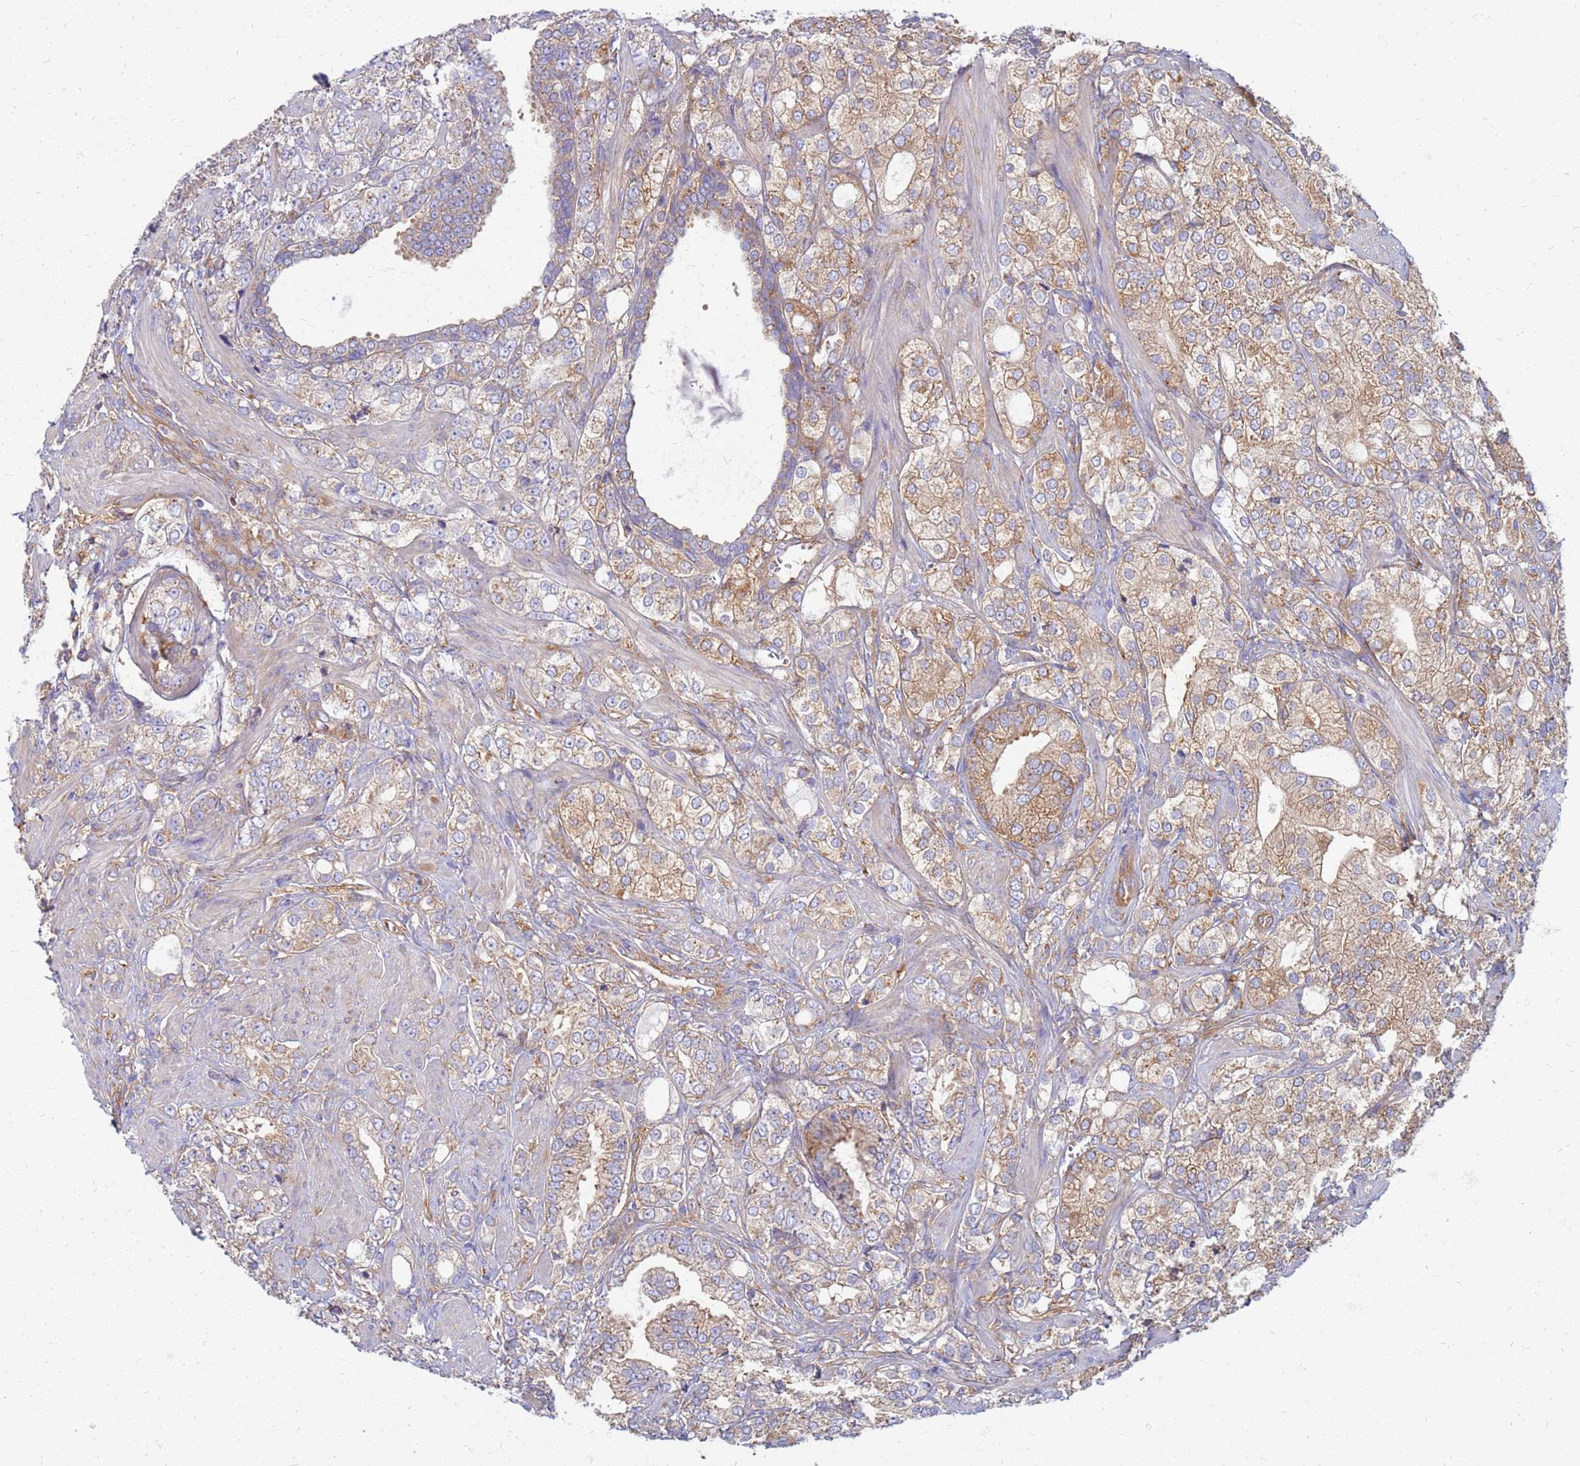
{"staining": {"intensity": "weak", "quantity": ">75%", "location": "cytoplasmic/membranous"}, "tissue": "prostate cancer", "cell_type": "Tumor cells", "image_type": "cancer", "snomed": [{"axis": "morphology", "description": "Adenocarcinoma, High grade"}, {"axis": "topography", "description": "Prostate"}], "caption": "IHC (DAB) staining of human prostate cancer displays weak cytoplasmic/membranous protein positivity in about >75% of tumor cells.", "gene": "EEA1", "patient": {"sex": "male", "age": 50}}